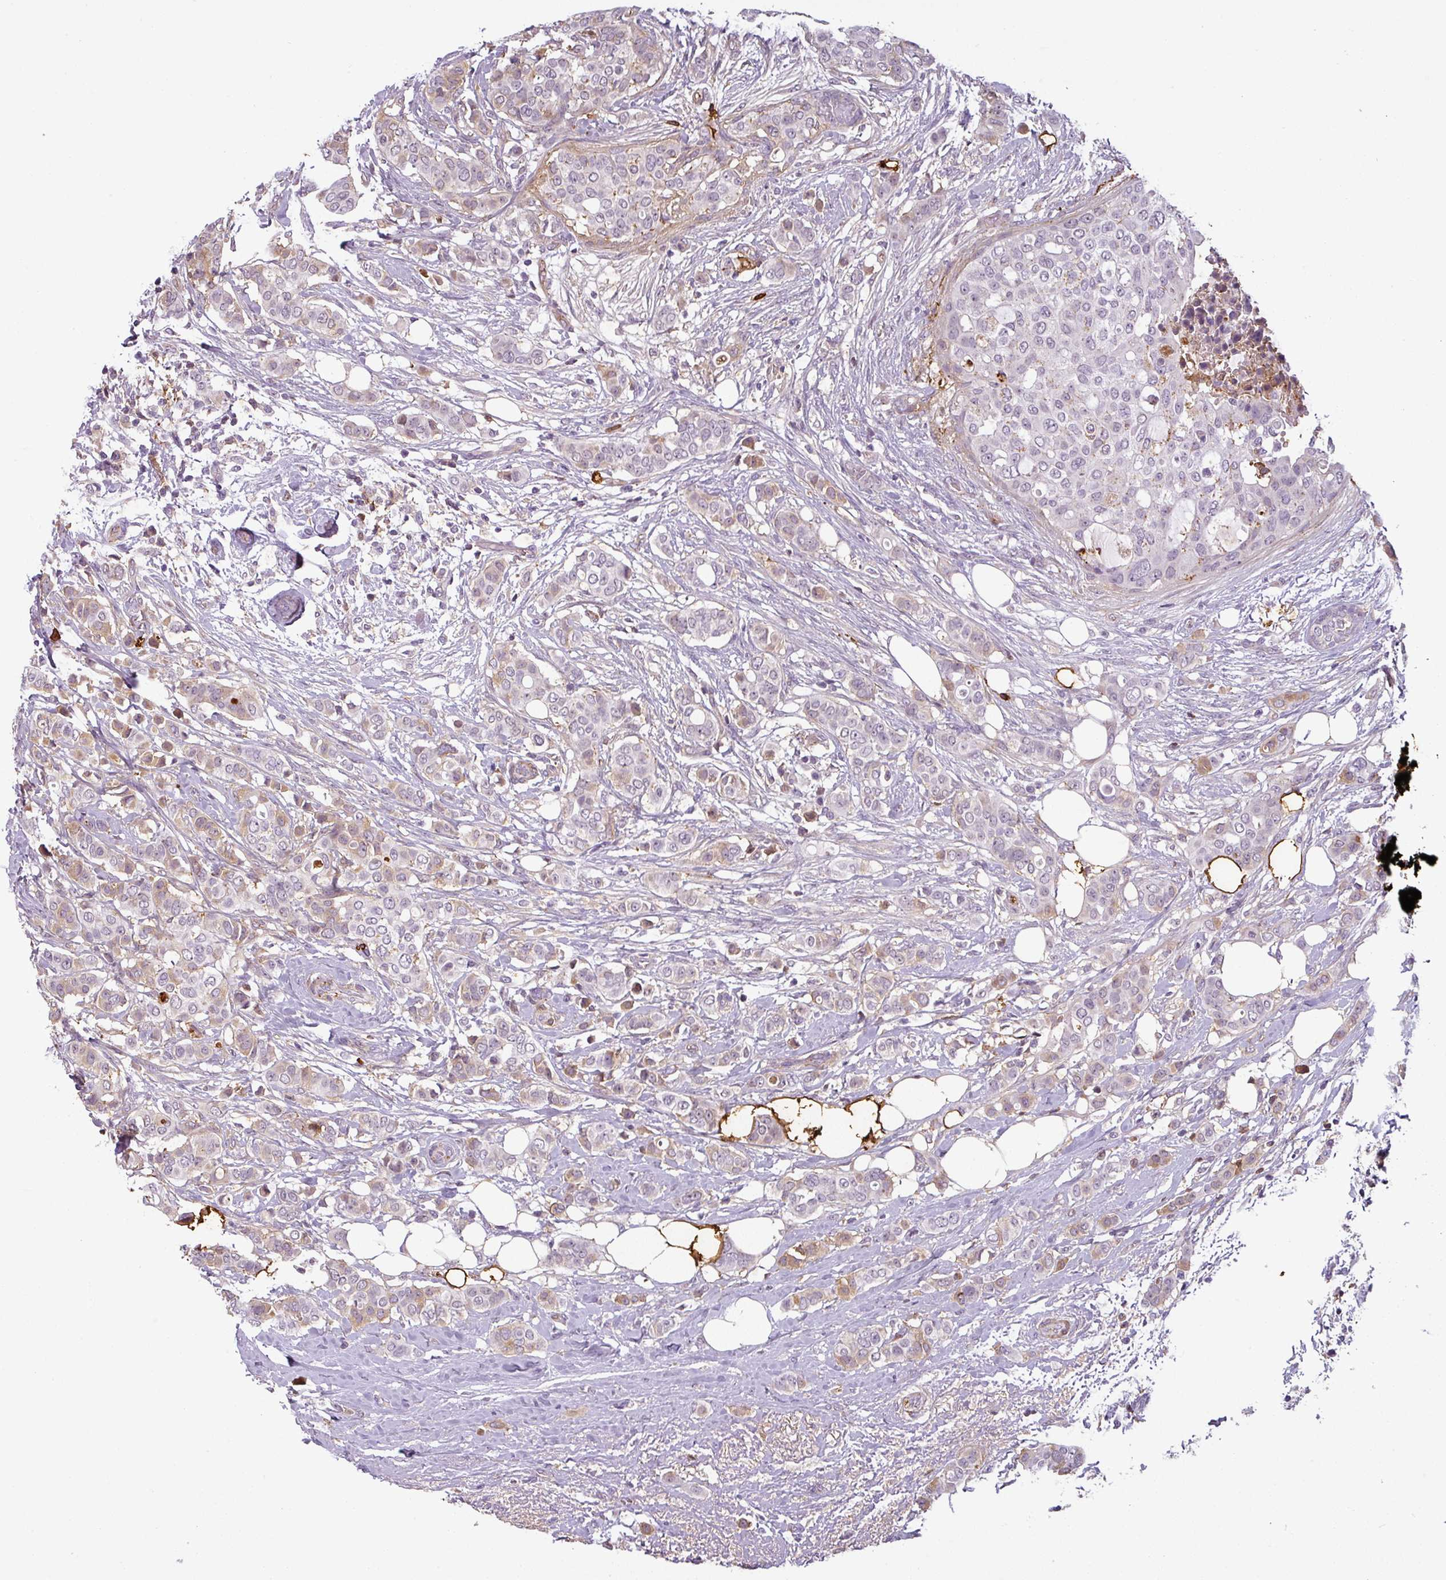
{"staining": {"intensity": "moderate", "quantity": "25%-75%", "location": "cytoplasmic/membranous"}, "tissue": "breast cancer", "cell_type": "Tumor cells", "image_type": "cancer", "snomed": [{"axis": "morphology", "description": "Lobular carcinoma"}, {"axis": "topography", "description": "Breast"}], "caption": "Breast cancer stained with IHC exhibits moderate cytoplasmic/membranous expression in about 25%-75% of tumor cells. Ihc stains the protein of interest in brown and the nuclei are stained blue.", "gene": "APOC1", "patient": {"sex": "female", "age": 51}}